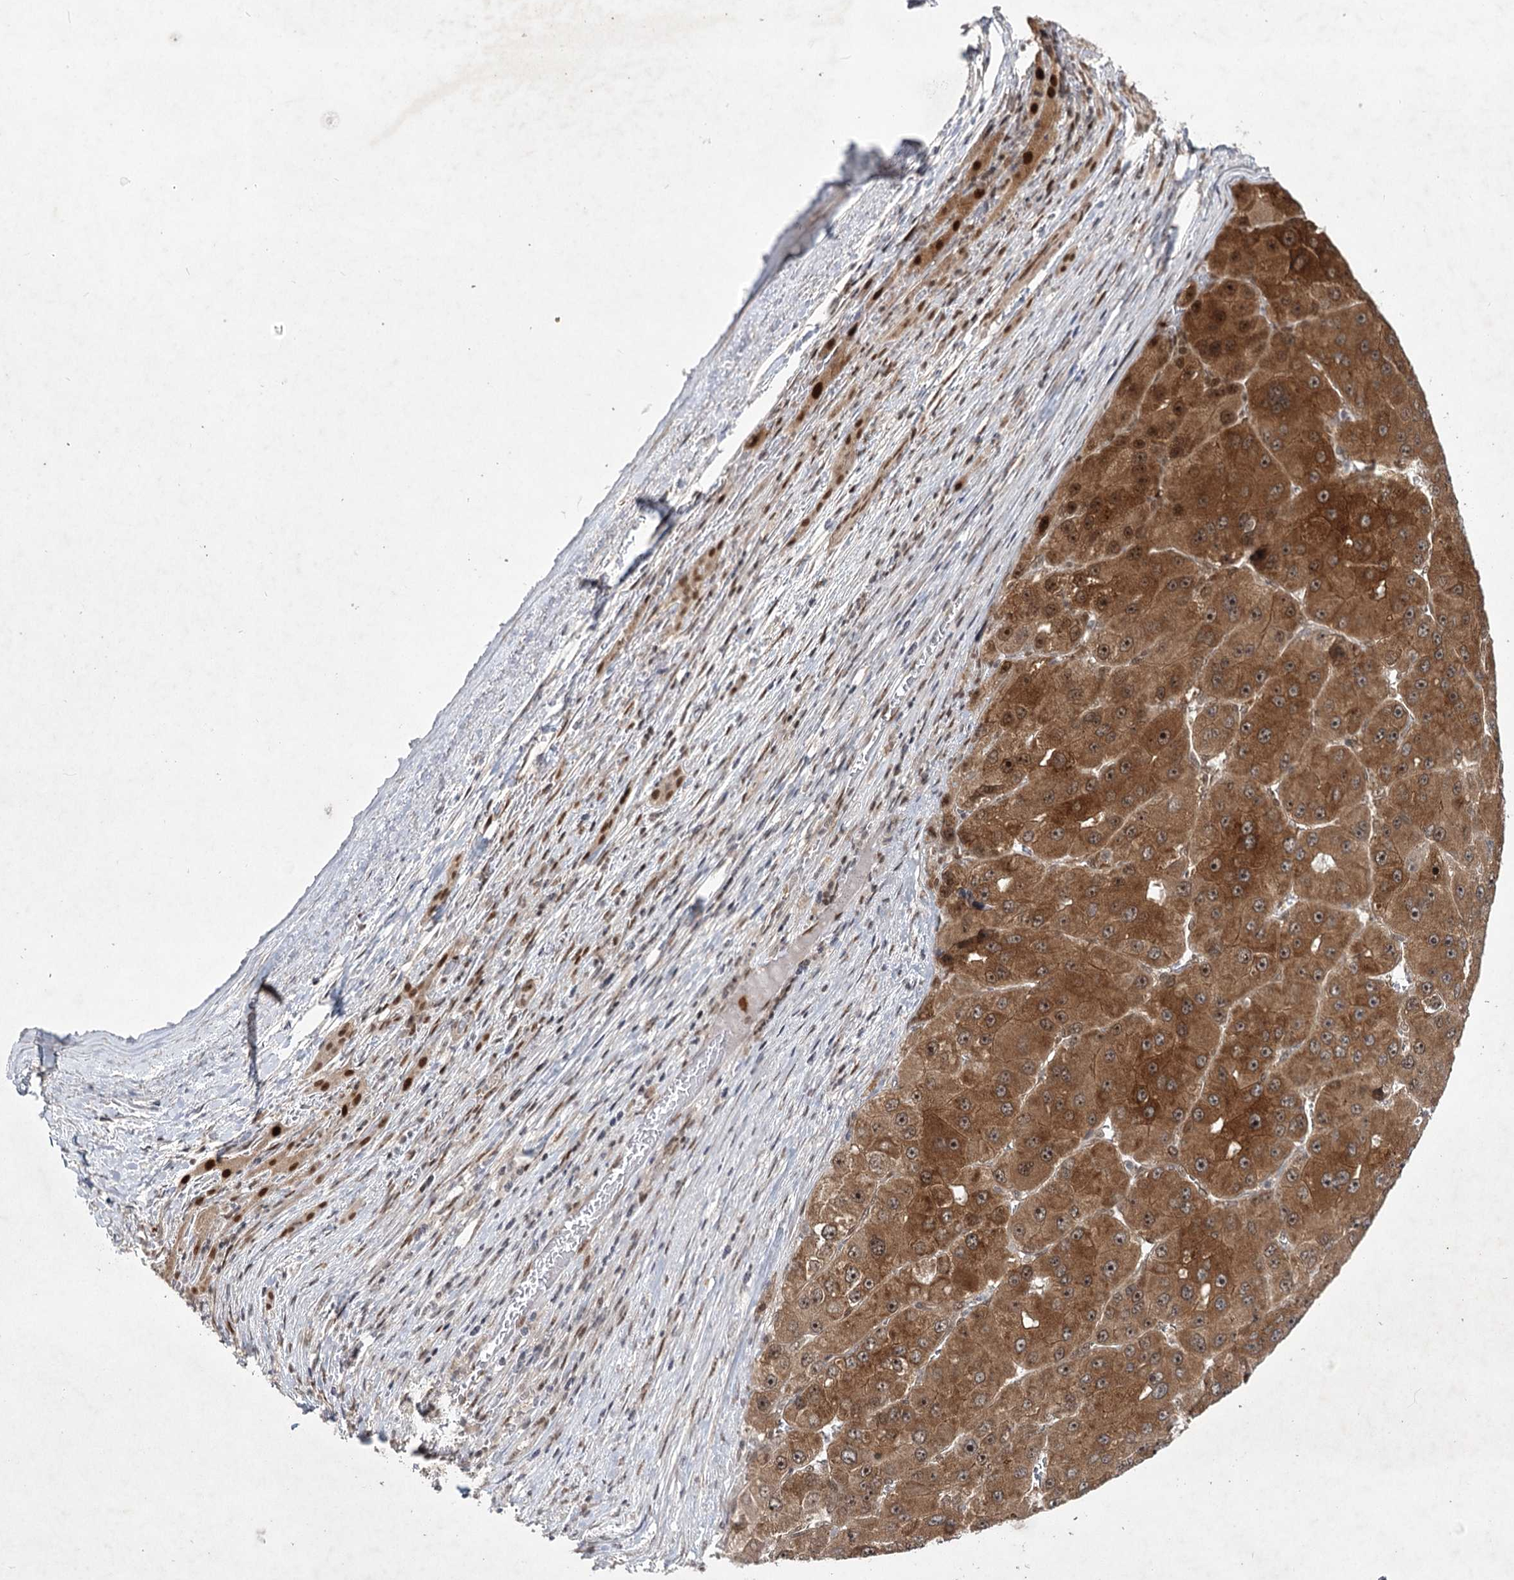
{"staining": {"intensity": "strong", "quantity": ">75%", "location": "cytoplasmic/membranous"}, "tissue": "liver cancer", "cell_type": "Tumor cells", "image_type": "cancer", "snomed": [{"axis": "morphology", "description": "Carcinoma, Hepatocellular, NOS"}, {"axis": "topography", "description": "Liver"}], "caption": "Brown immunohistochemical staining in hepatocellular carcinoma (liver) demonstrates strong cytoplasmic/membranous positivity in approximately >75% of tumor cells.", "gene": "DCUN1D4", "patient": {"sex": "female", "age": 73}}